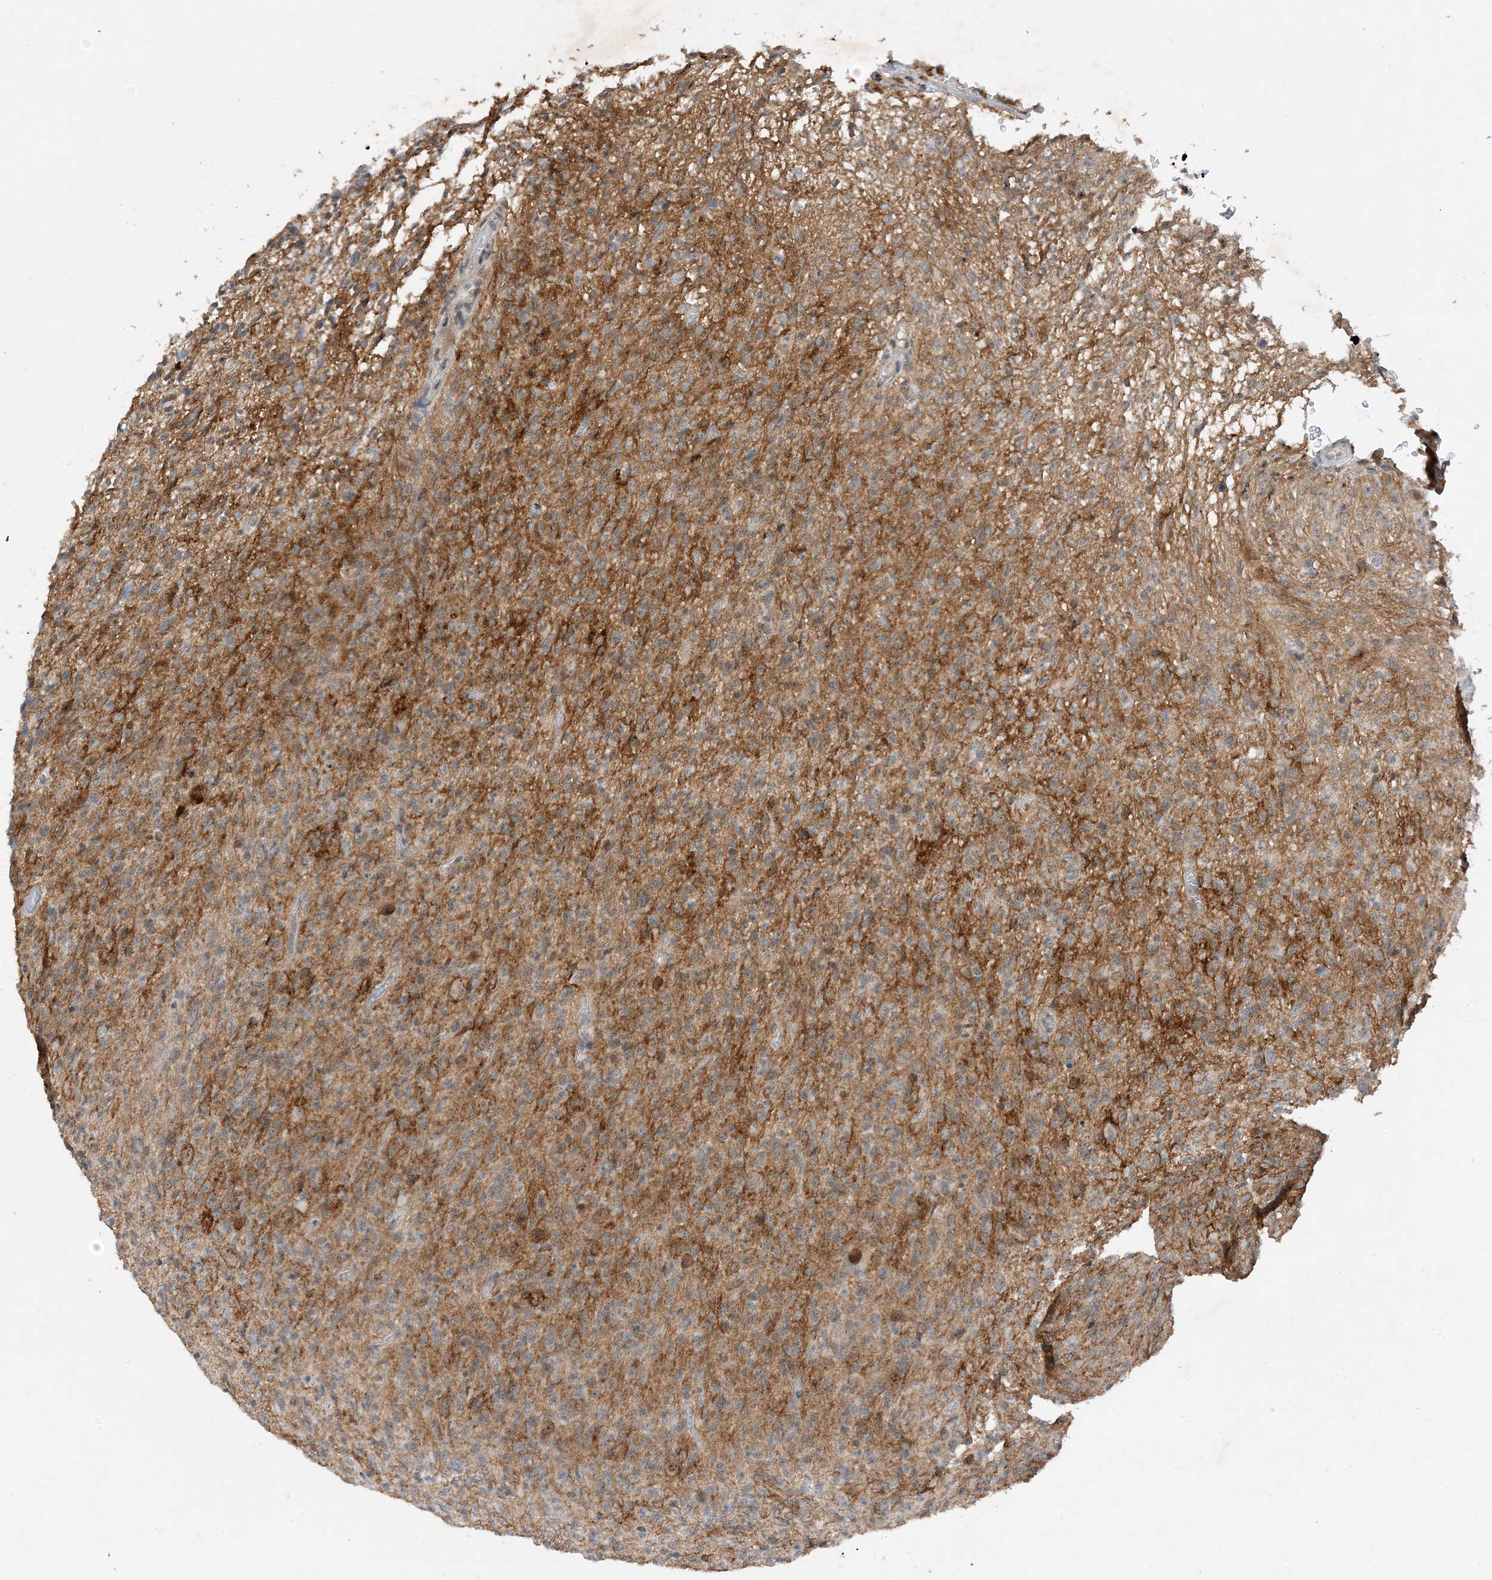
{"staining": {"intensity": "moderate", "quantity": ">75%", "location": "cytoplasmic/membranous"}, "tissue": "glioma", "cell_type": "Tumor cells", "image_type": "cancer", "snomed": [{"axis": "morphology", "description": "Glioma, malignant, High grade"}, {"axis": "topography", "description": "Brain"}], "caption": "Brown immunohistochemical staining in human high-grade glioma (malignant) displays moderate cytoplasmic/membranous expression in approximately >75% of tumor cells.", "gene": "MAST3", "patient": {"sex": "female", "age": 57}}